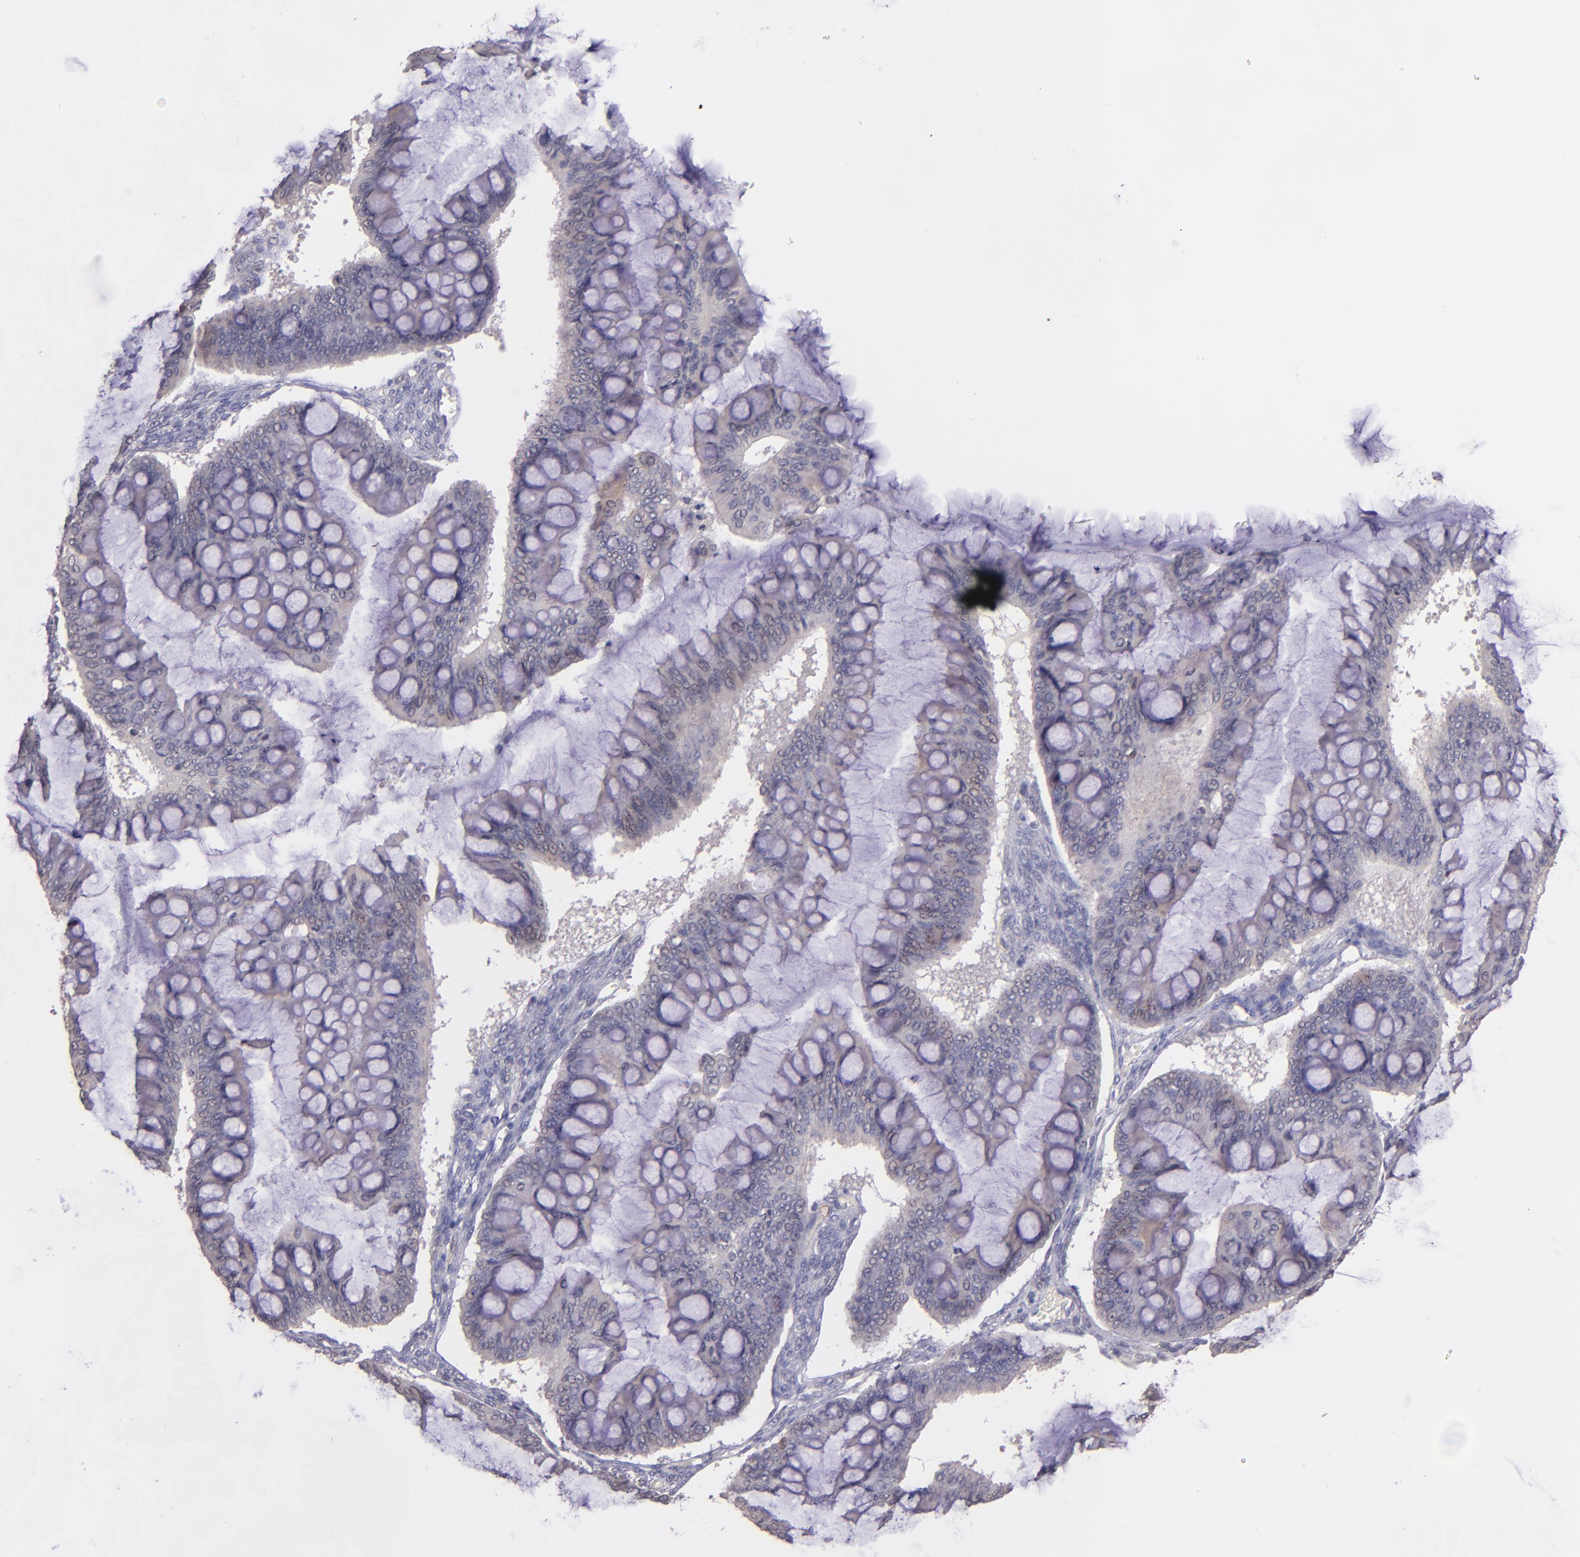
{"staining": {"intensity": "weak", "quantity": "25%-75%", "location": "cytoplasmic/membranous"}, "tissue": "ovarian cancer", "cell_type": "Tumor cells", "image_type": "cancer", "snomed": [{"axis": "morphology", "description": "Cystadenocarcinoma, mucinous, NOS"}, {"axis": "topography", "description": "Ovary"}], "caption": "Weak cytoplasmic/membranous positivity for a protein is present in approximately 25%-75% of tumor cells of ovarian mucinous cystadenocarcinoma using IHC.", "gene": "NUP62CL", "patient": {"sex": "female", "age": 73}}